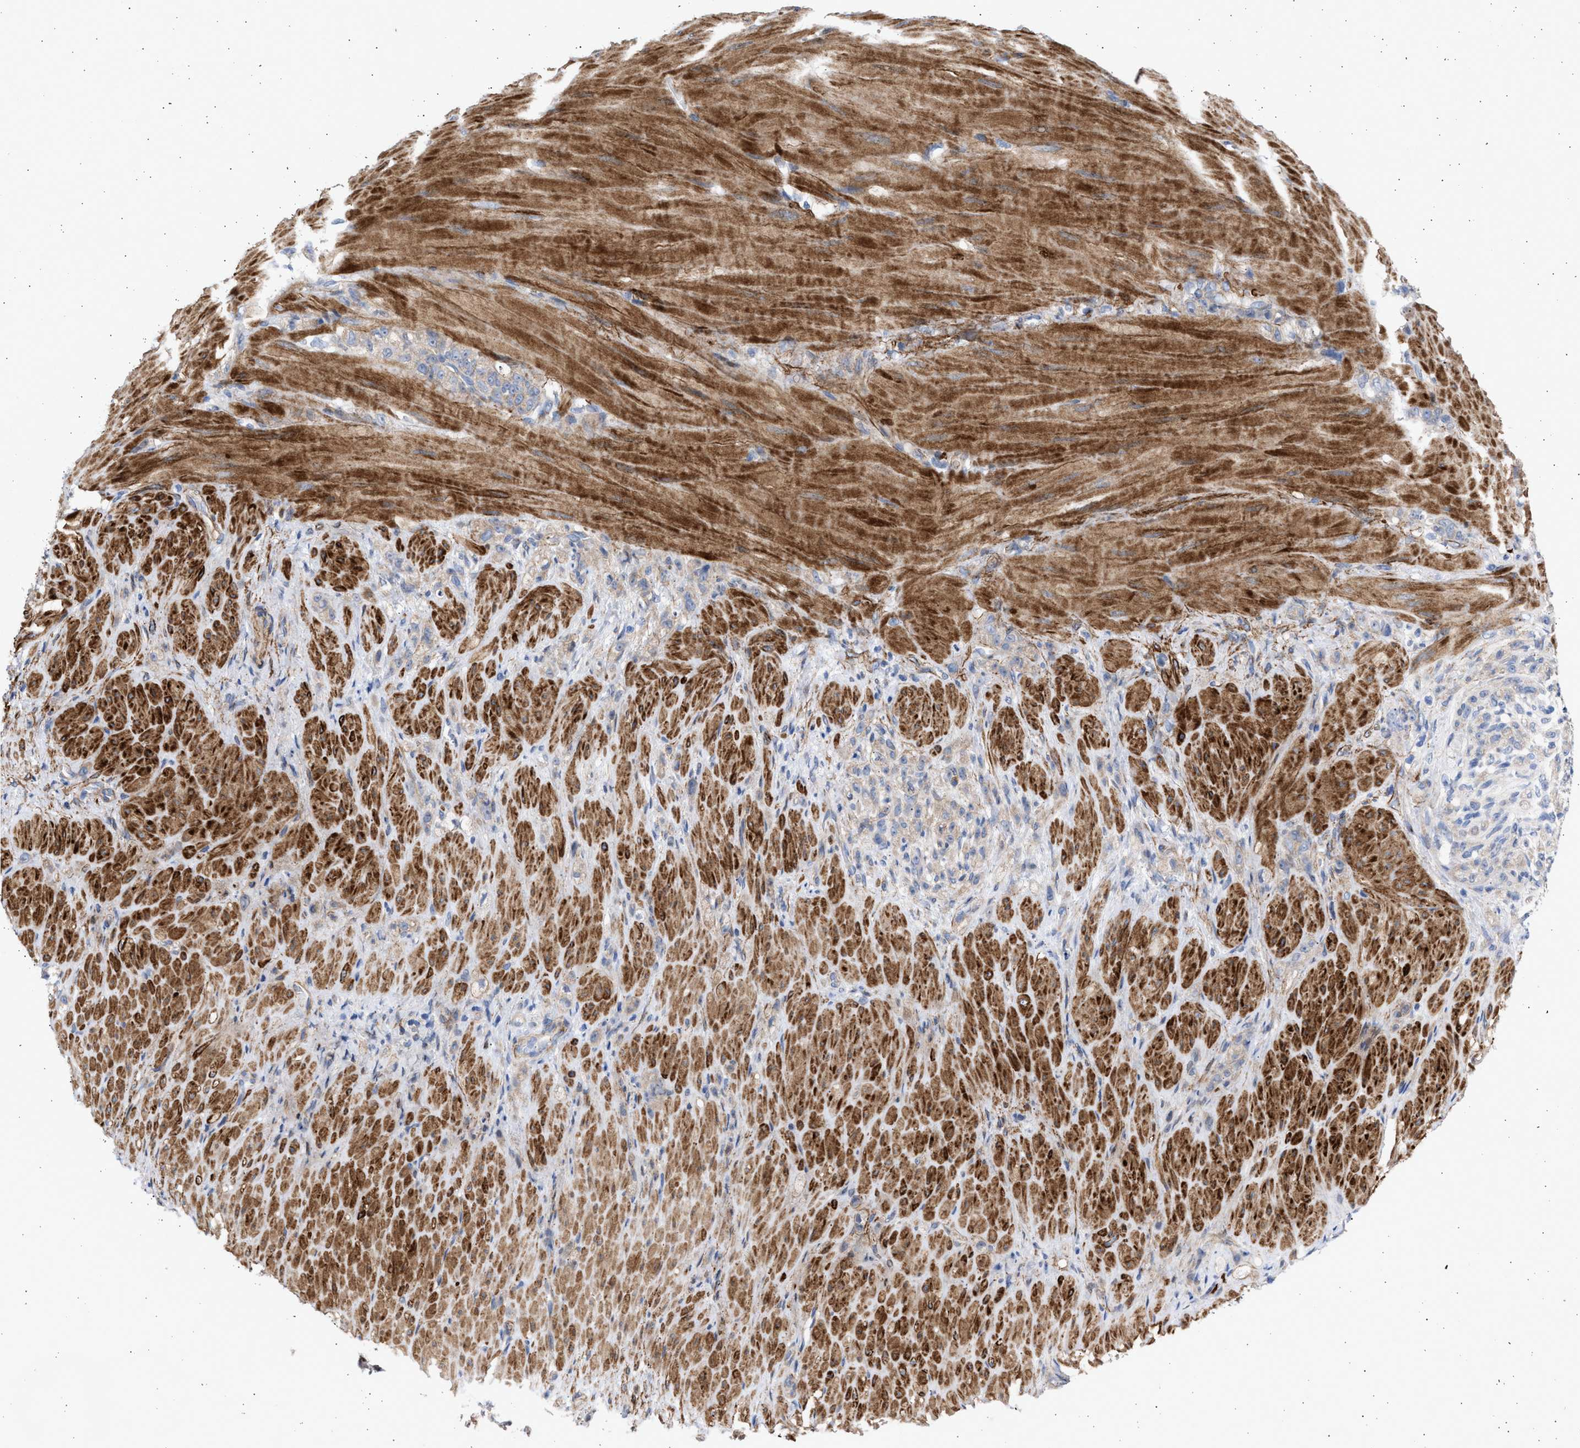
{"staining": {"intensity": "negative", "quantity": "none", "location": "none"}, "tissue": "stomach cancer", "cell_type": "Tumor cells", "image_type": "cancer", "snomed": [{"axis": "morphology", "description": "Normal tissue, NOS"}, {"axis": "morphology", "description": "Adenocarcinoma, NOS"}, {"axis": "topography", "description": "Stomach"}], "caption": "The image reveals no significant positivity in tumor cells of stomach cancer.", "gene": "NBR1", "patient": {"sex": "male", "age": 82}}